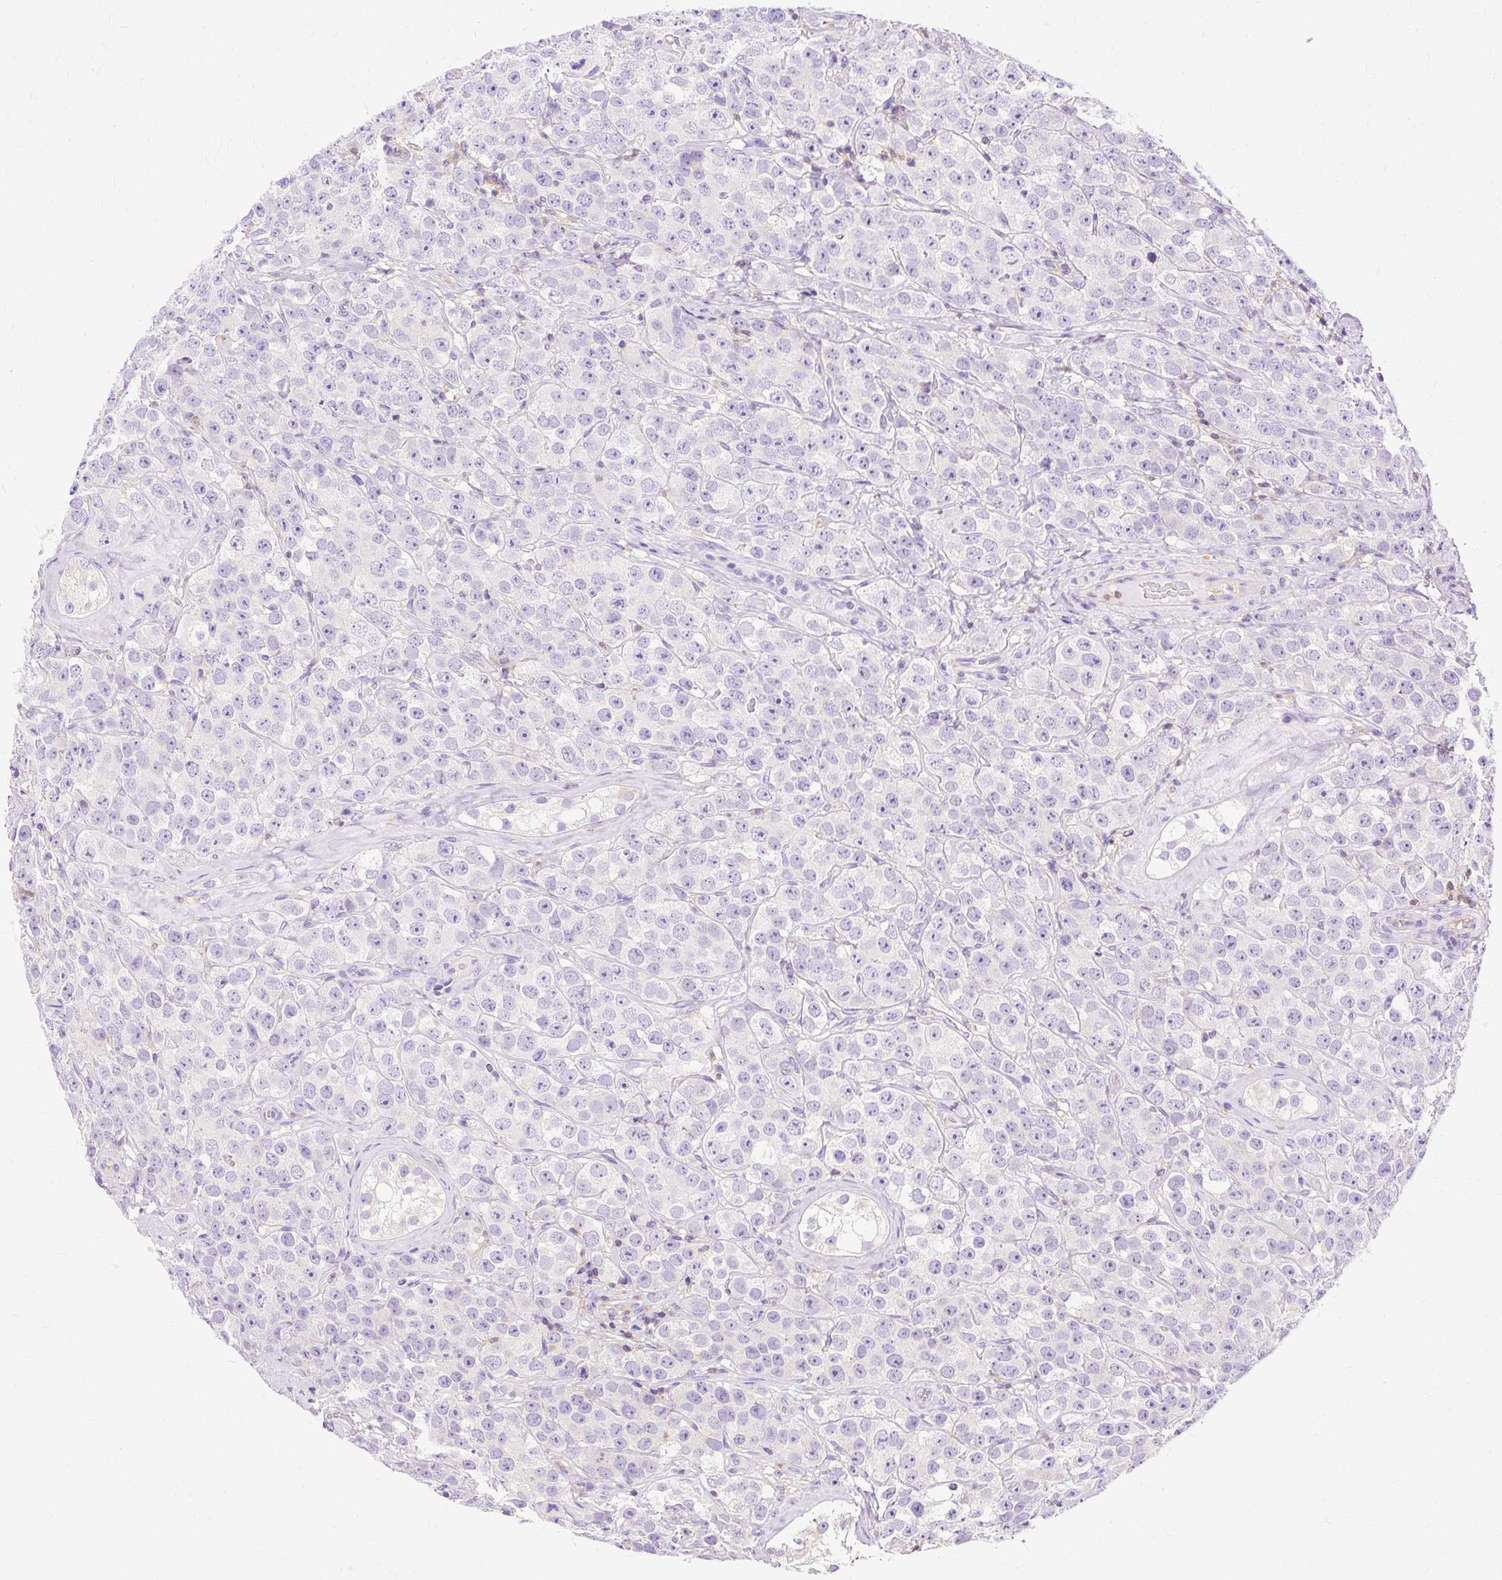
{"staining": {"intensity": "negative", "quantity": "none", "location": "none"}, "tissue": "testis cancer", "cell_type": "Tumor cells", "image_type": "cancer", "snomed": [{"axis": "morphology", "description": "Seminoma, NOS"}, {"axis": "topography", "description": "Testis"}], "caption": "Tumor cells are negative for protein expression in human testis cancer. The staining was performed using DAB (3,3'-diaminobenzidine) to visualize the protein expression in brown, while the nuclei were stained in blue with hematoxylin (Magnification: 20x).", "gene": "TWF2", "patient": {"sex": "male", "age": 28}}